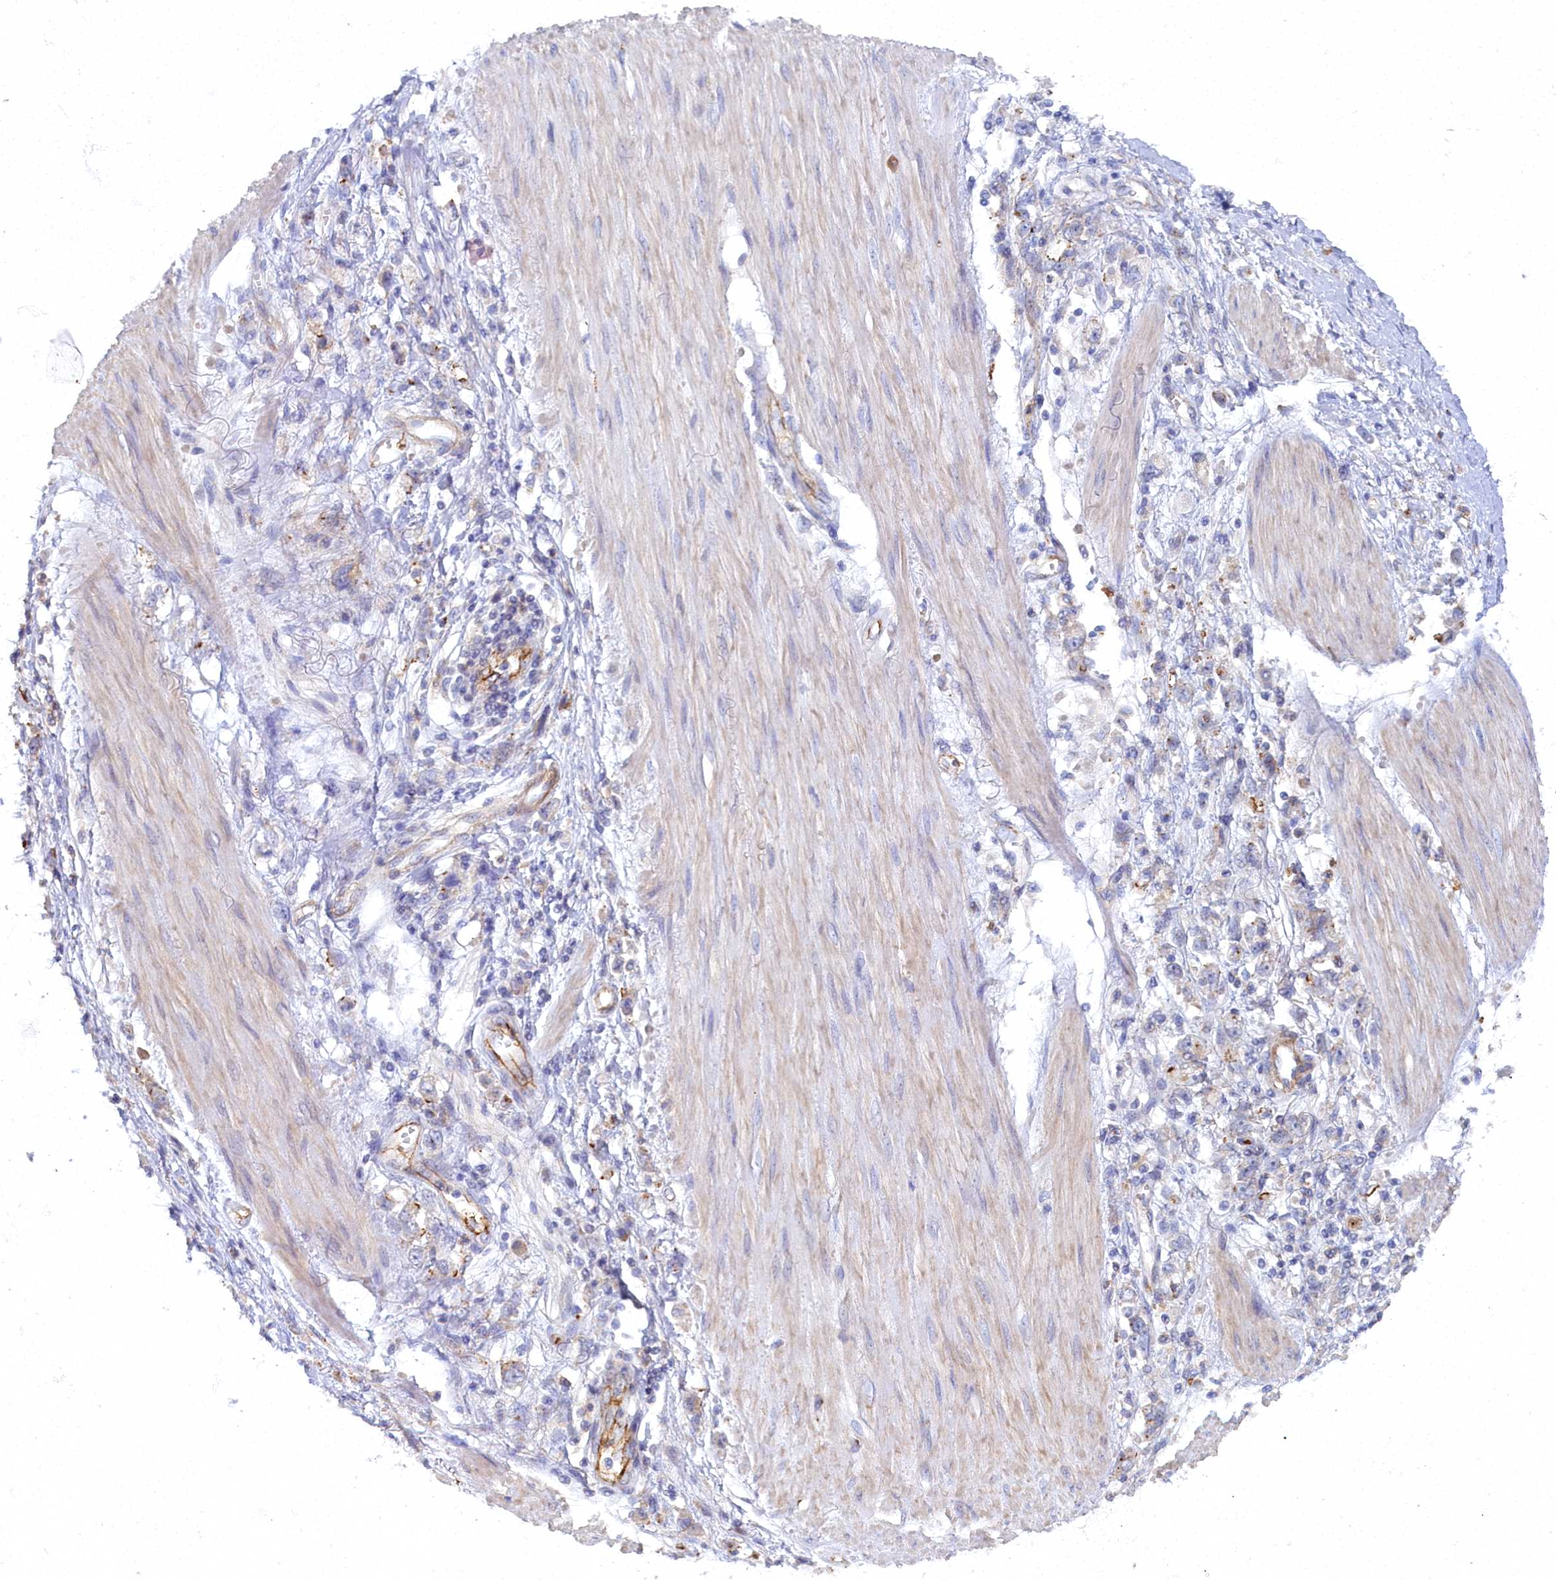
{"staining": {"intensity": "weak", "quantity": "<25%", "location": "cytoplasmic/membranous"}, "tissue": "stomach cancer", "cell_type": "Tumor cells", "image_type": "cancer", "snomed": [{"axis": "morphology", "description": "Adenocarcinoma, NOS"}, {"axis": "topography", "description": "Stomach"}], "caption": "High power microscopy photomicrograph of an immunohistochemistry photomicrograph of stomach adenocarcinoma, revealing no significant expression in tumor cells.", "gene": "PSMG2", "patient": {"sex": "female", "age": 76}}